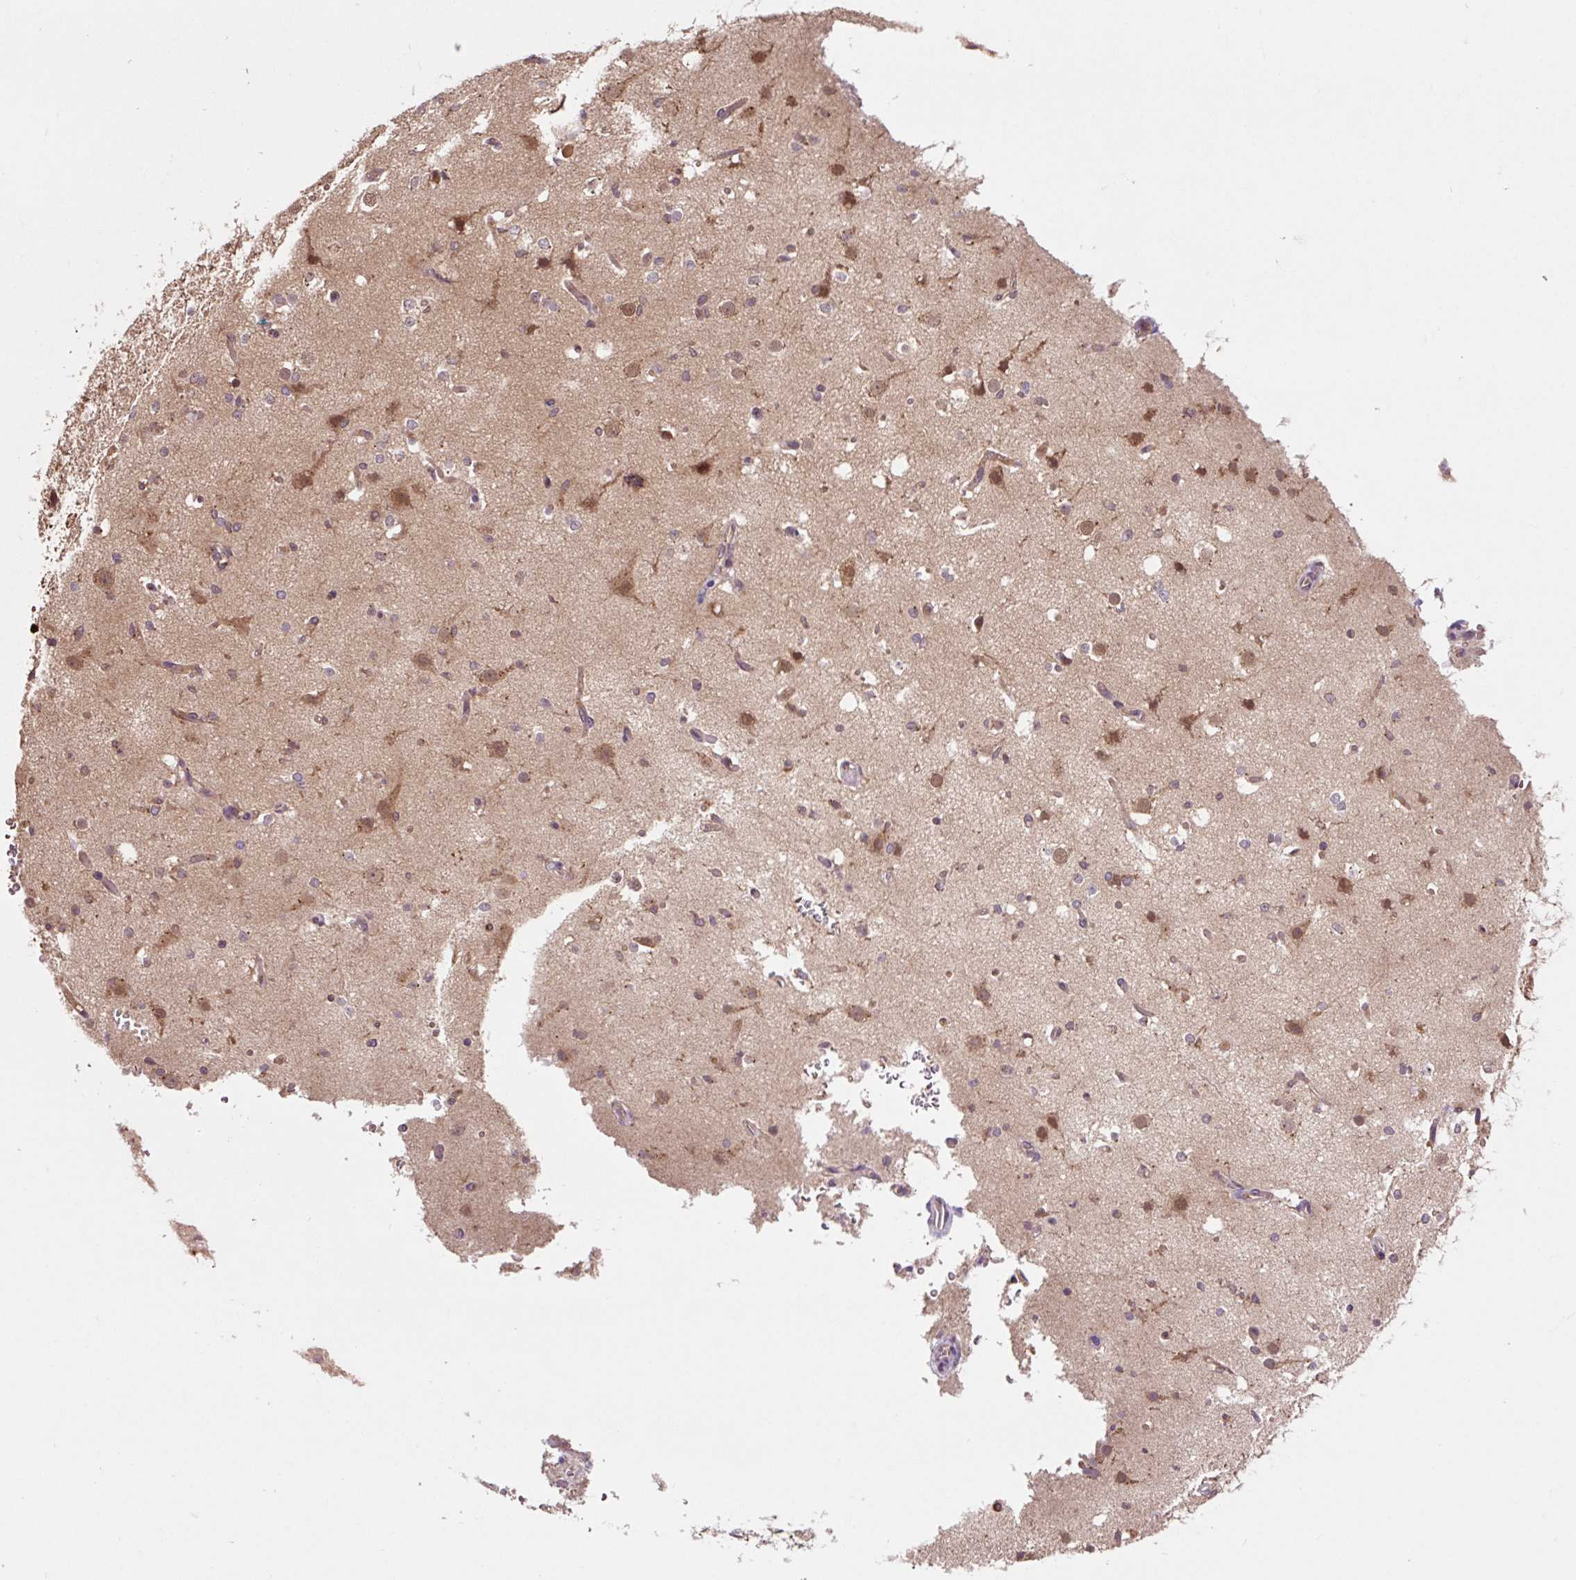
{"staining": {"intensity": "weak", "quantity": ">75%", "location": "cytoplasmic/membranous"}, "tissue": "cerebral cortex", "cell_type": "Endothelial cells", "image_type": "normal", "snomed": [{"axis": "morphology", "description": "Normal tissue, NOS"}, {"axis": "morphology", "description": "Inflammation, NOS"}, {"axis": "topography", "description": "Cerebral cortex"}], "caption": "Immunohistochemistry (IHC) histopathology image of benign cerebral cortex stained for a protein (brown), which exhibits low levels of weak cytoplasmic/membranous positivity in about >75% of endothelial cells.", "gene": "MMS19", "patient": {"sex": "male", "age": 6}}